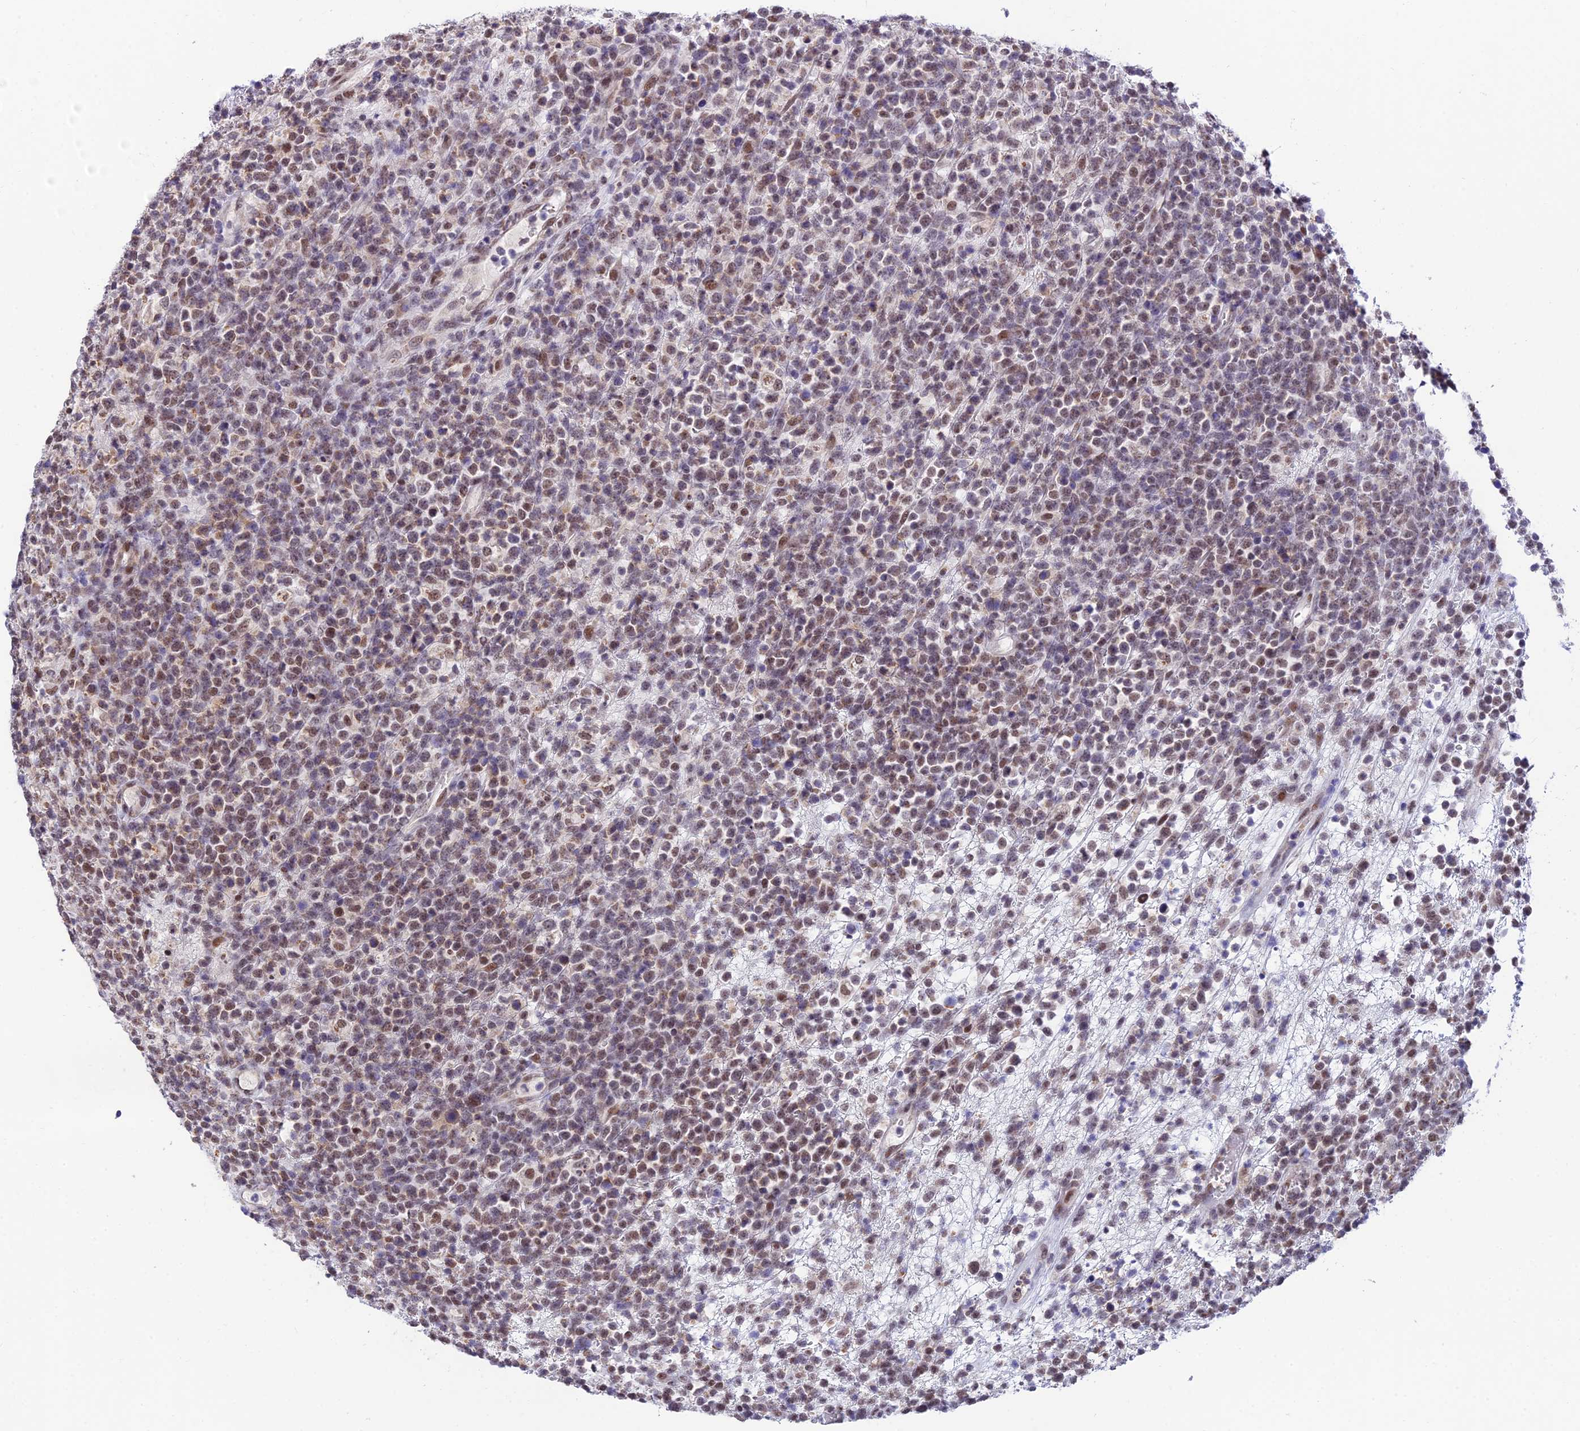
{"staining": {"intensity": "moderate", "quantity": ">75%", "location": "nuclear"}, "tissue": "lymphoma", "cell_type": "Tumor cells", "image_type": "cancer", "snomed": [{"axis": "morphology", "description": "Malignant lymphoma, non-Hodgkin's type, High grade"}, {"axis": "topography", "description": "Colon"}], "caption": "Lymphoma stained with a brown dye exhibits moderate nuclear positive positivity in about >75% of tumor cells.", "gene": "C2orf49", "patient": {"sex": "female", "age": 53}}